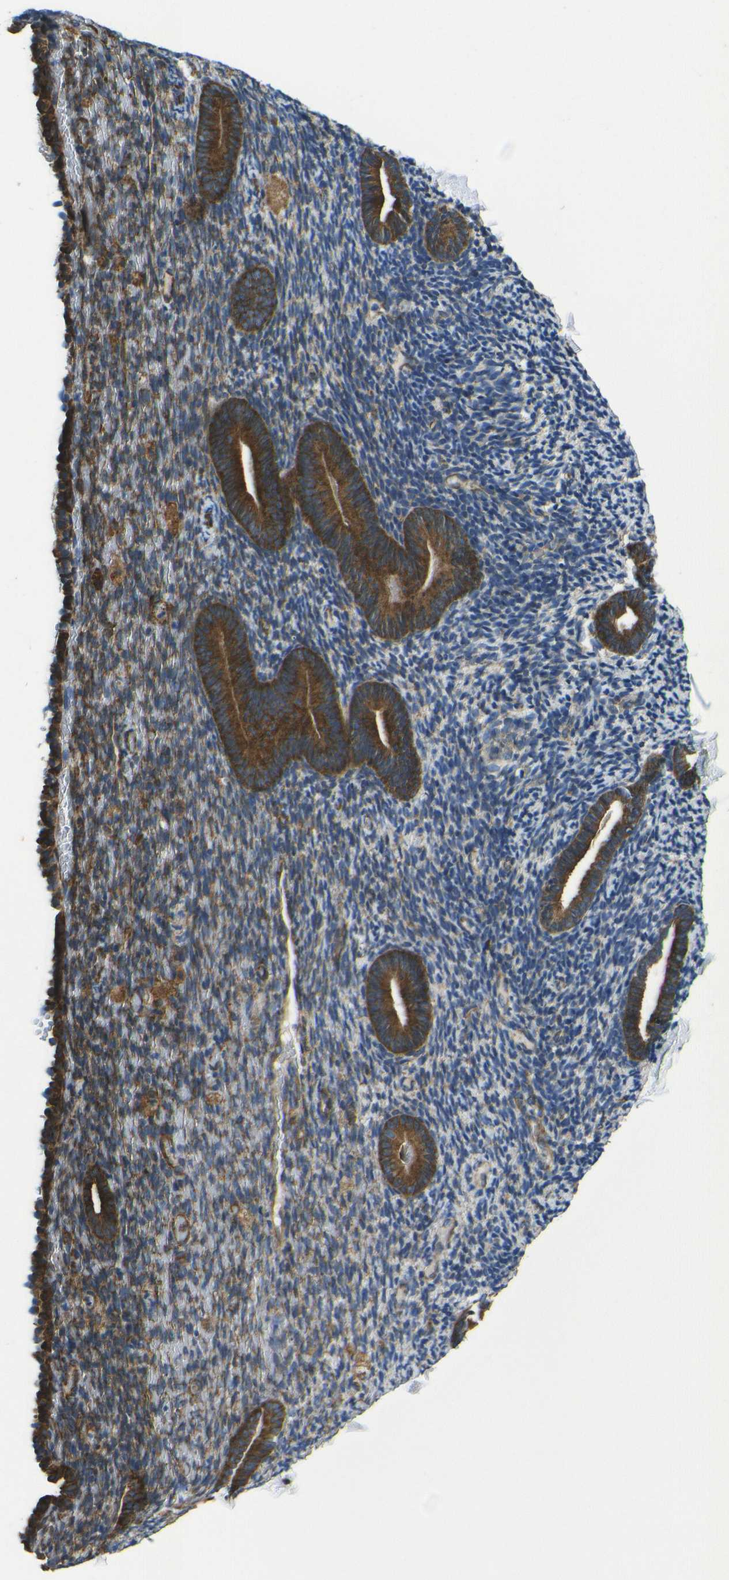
{"staining": {"intensity": "moderate", "quantity": "25%-75%", "location": "cytoplasmic/membranous"}, "tissue": "endometrium", "cell_type": "Cells in endometrial stroma", "image_type": "normal", "snomed": [{"axis": "morphology", "description": "Normal tissue, NOS"}, {"axis": "topography", "description": "Endometrium"}], "caption": "IHC (DAB (3,3'-diaminobenzidine)) staining of unremarkable human endometrium shows moderate cytoplasmic/membranous protein staining in approximately 25%-75% of cells in endometrial stroma. The staining is performed using DAB (3,3'-diaminobenzidine) brown chromogen to label protein expression. The nuclei are counter-stained blue using hematoxylin.", "gene": "RPSA", "patient": {"sex": "female", "age": 51}}